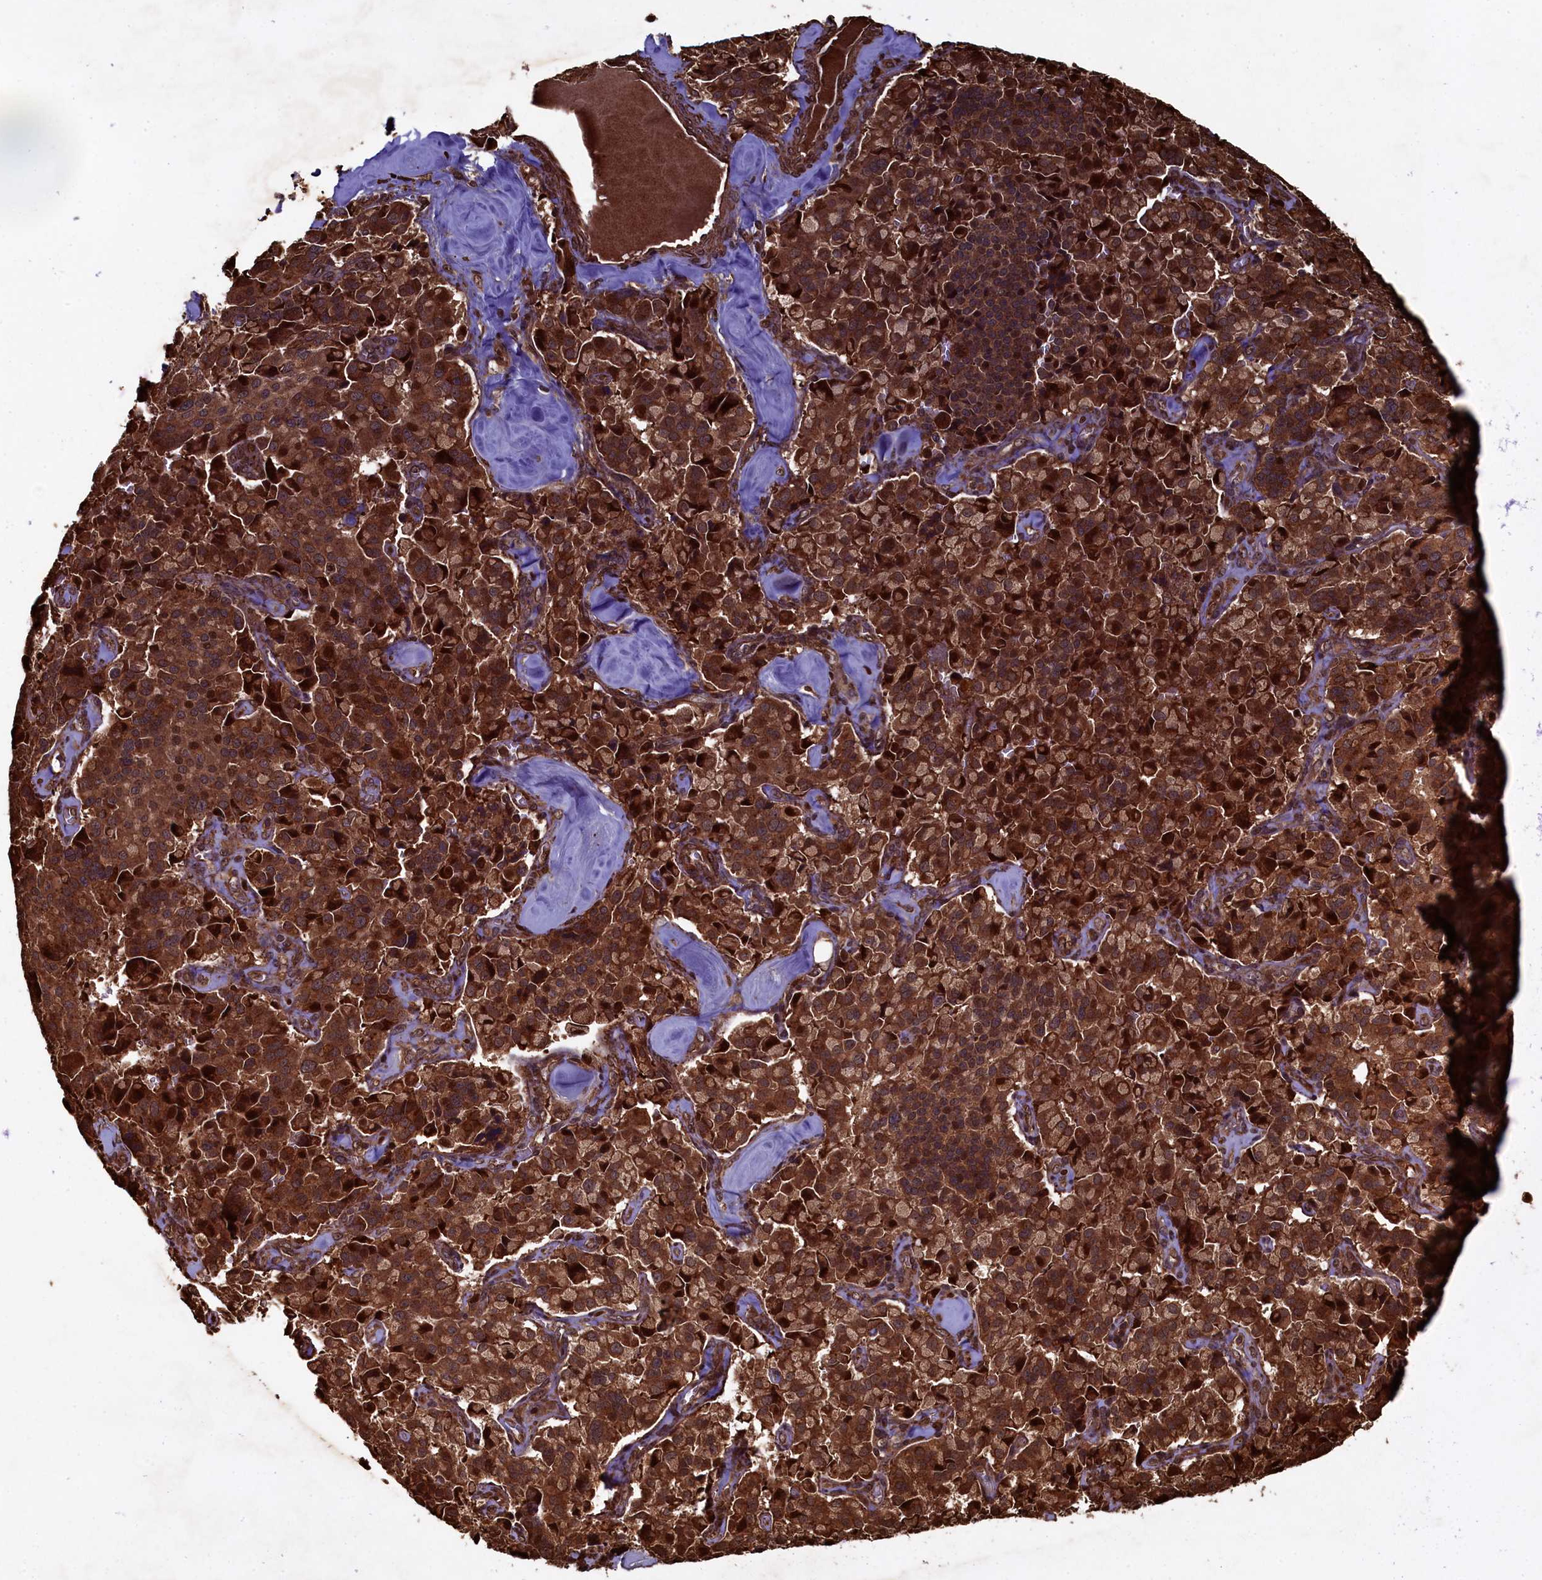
{"staining": {"intensity": "strong", "quantity": ">75%", "location": "cytoplasmic/membranous,nuclear"}, "tissue": "pancreatic cancer", "cell_type": "Tumor cells", "image_type": "cancer", "snomed": [{"axis": "morphology", "description": "Adenocarcinoma, NOS"}, {"axis": "topography", "description": "Pancreas"}], "caption": "A high amount of strong cytoplasmic/membranous and nuclear positivity is present in approximately >75% of tumor cells in adenocarcinoma (pancreatic) tissue. Nuclei are stained in blue.", "gene": "PIGN", "patient": {"sex": "male", "age": 65}}